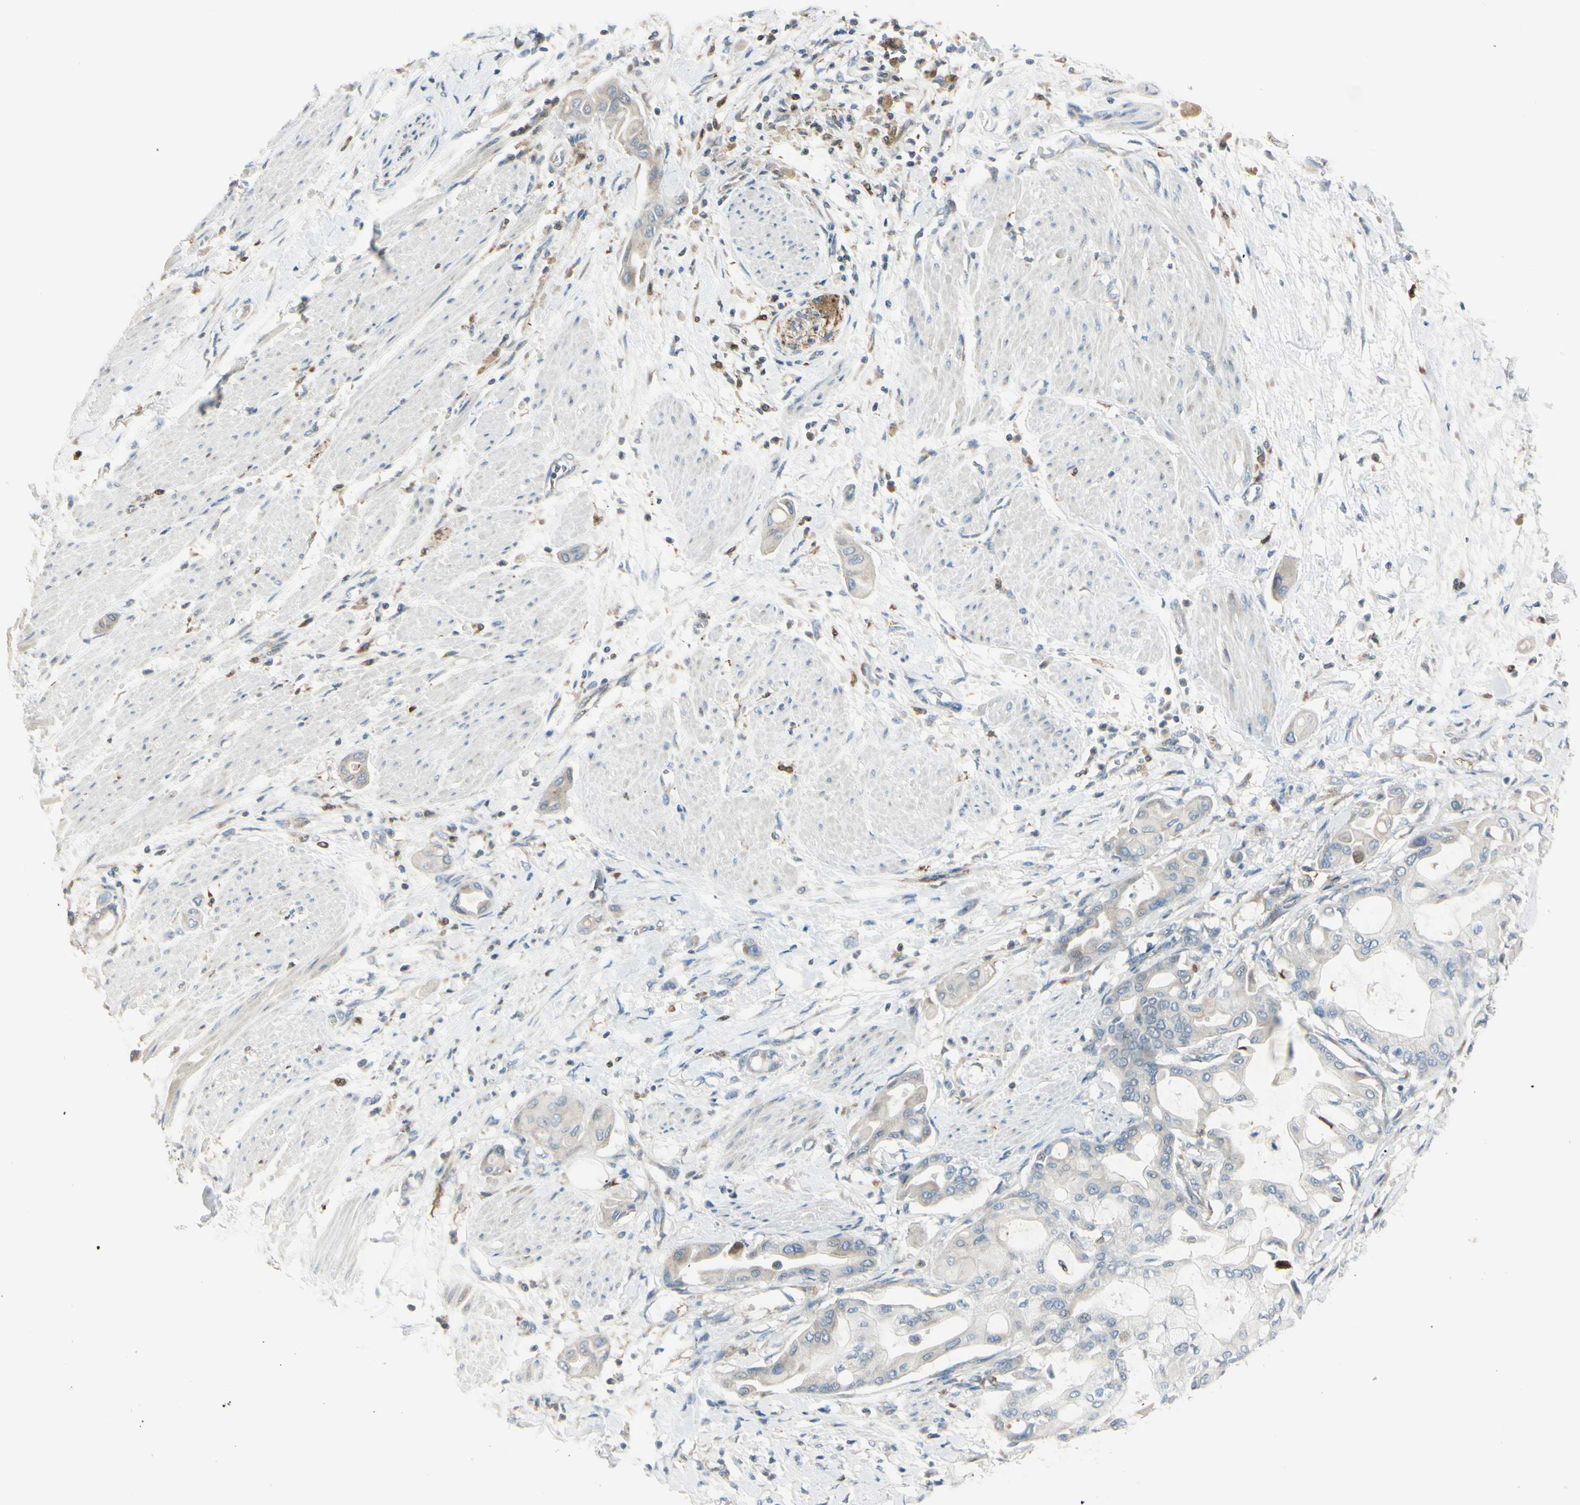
{"staining": {"intensity": "weak", "quantity": ">75%", "location": "cytoplasmic/membranous"}, "tissue": "pancreatic cancer", "cell_type": "Tumor cells", "image_type": "cancer", "snomed": [{"axis": "morphology", "description": "Adenocarcinoma, NOS"}, {"axis": "morphology", "description": "Adenocarcinoma, metastatic, NOS"}, {"axis": "topography", "description": "Lymph node"}, {"axis": "topography", "description": "Pancreas"}, {"axis": "topography", "description": "Duodenum"}], "caption": "Tumor cells reveal low levels of weak cytoplasmic/membranous positivity in about >75% of cells in pancreatic metastatic adenocarcinoma.", "gene": "CYRIB", "patient": {"sex": "female", "age": 64}}